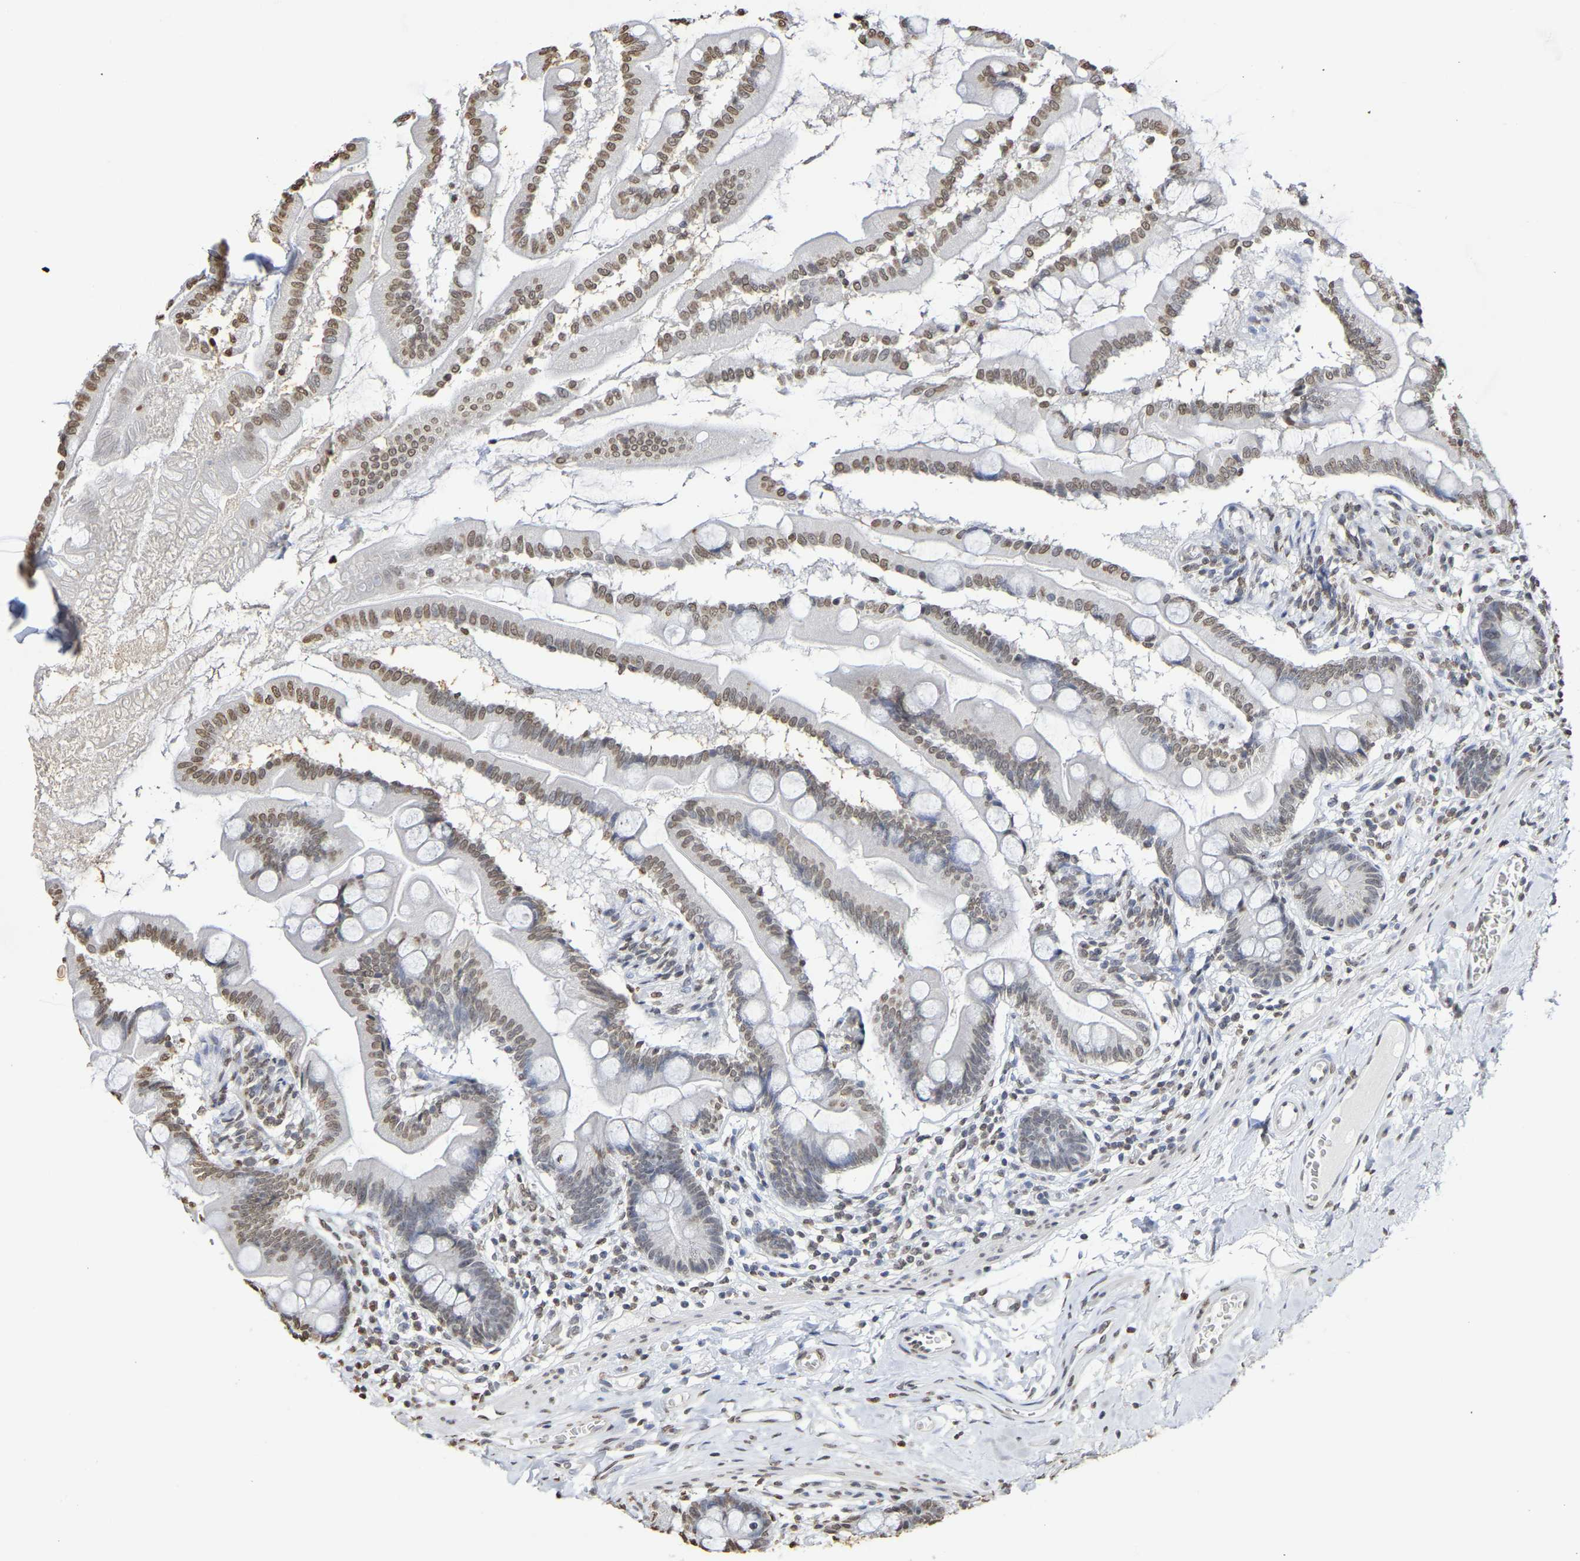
{"staining": {"intensity": "moderate", "quantity": "25%-75%", "location": "nuclear"}, "tissue": "small intestine", "cell_type": "Glandular cells", "image_type": "normal", "snomed": [{"axis": "morphology", "description": "Normal tissue, NOS"}, {"axis": "topography", "description": "Small intestine"}], "caption": "Unremarkable small intestine demonstrates moderate nuclear positivity in about 25%-75% of glandular cells Nuclei are stained in blue..", "gene": "ATF4", "patient": {"sex": "female", "age": 56}}